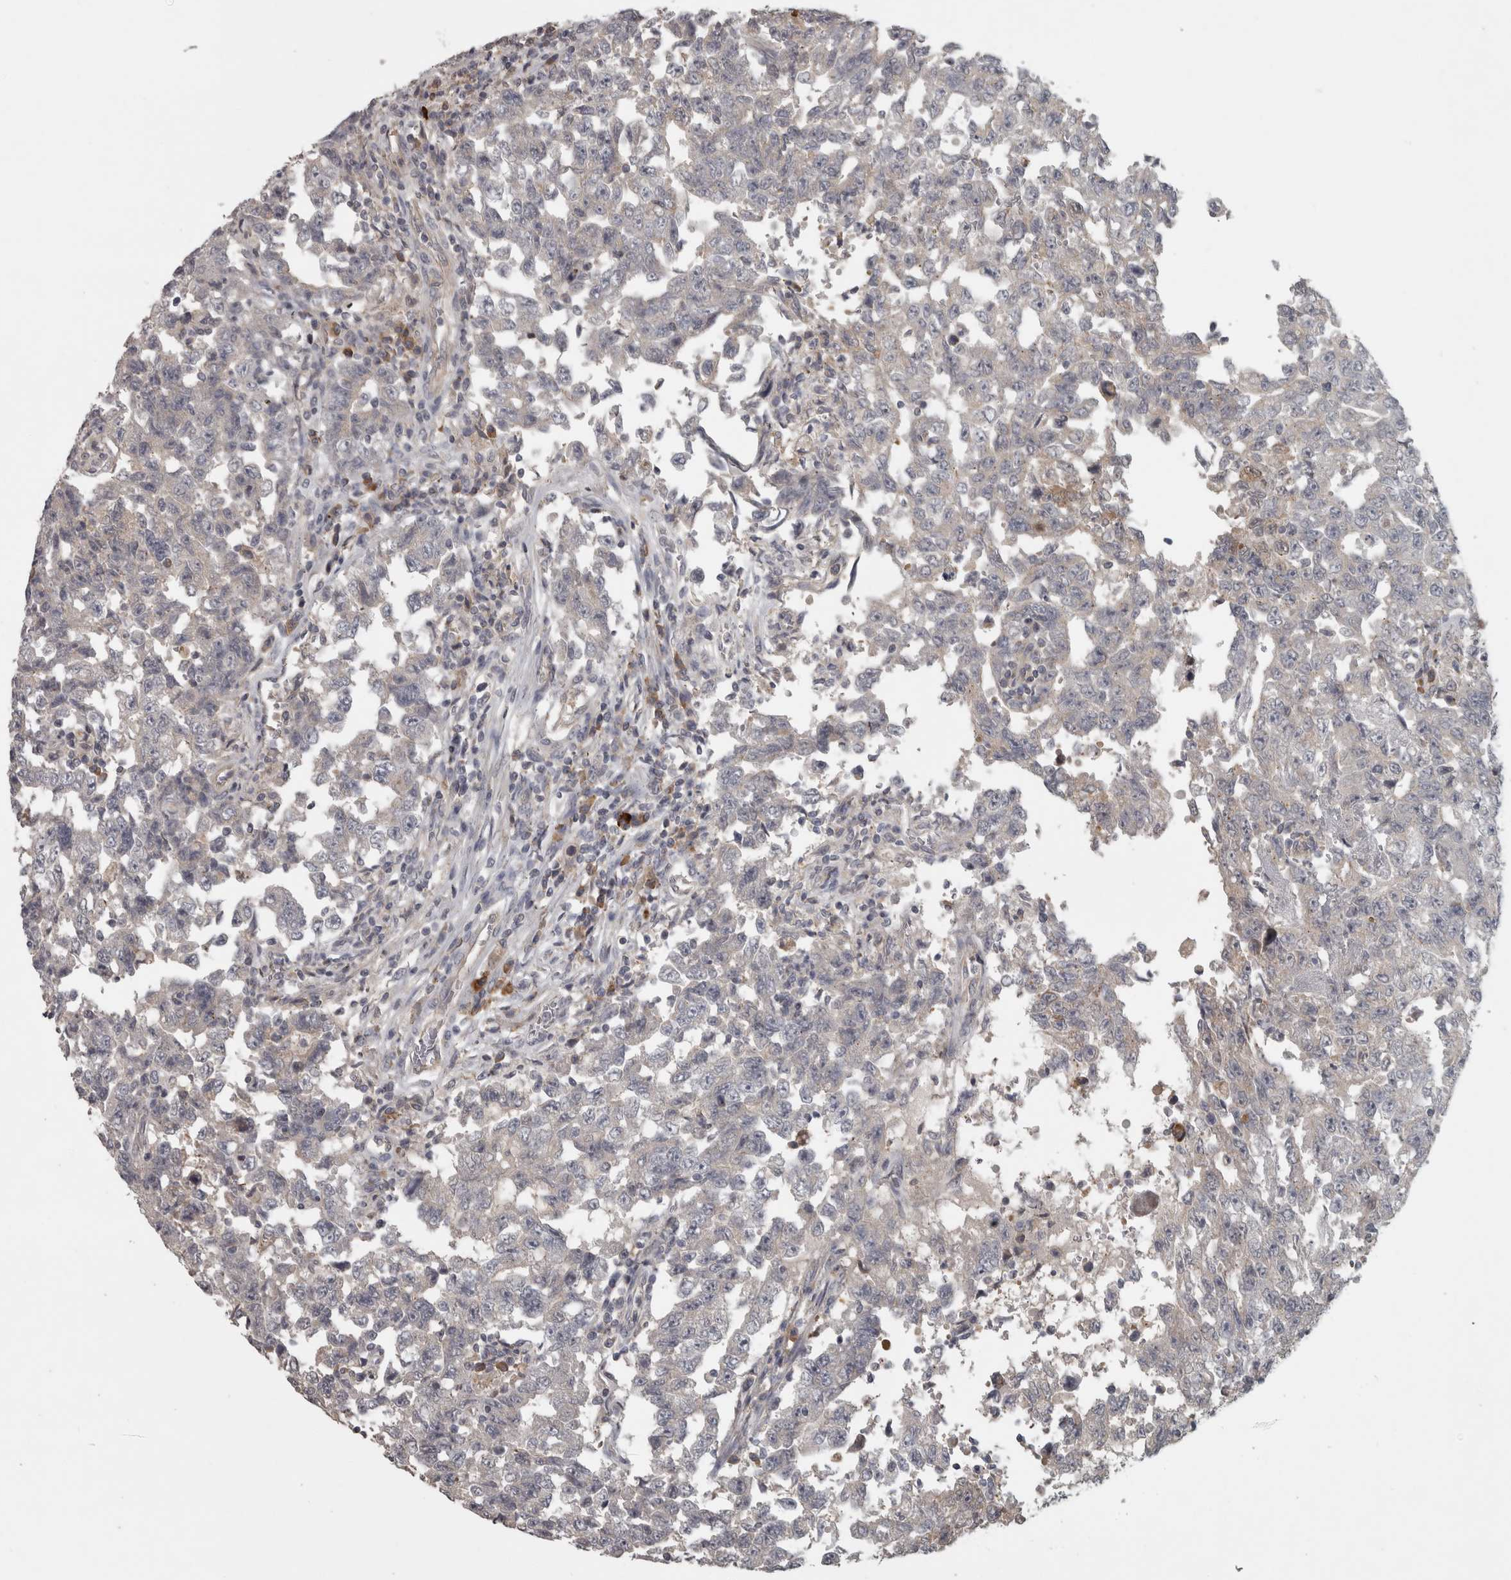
{"staining": {"intensity": "weak", "quantity": "<25%", "location": "cytoplasmic/membranous"}, "tissue": "testis cancer", "cell_type": "Tumor cells", "image_type": "cancer", "snomed": [{"axis": "morphology", "description": "Carcinoma, Embryonal, NOS"}, {"axis": "topography", "description": "Testis"}], "caption": "Tumor cells show no significant positivity in testis embryonal carcinoma.", "gene": "SLCO5A1", "patient": {"sex": "male", "age": 26}}